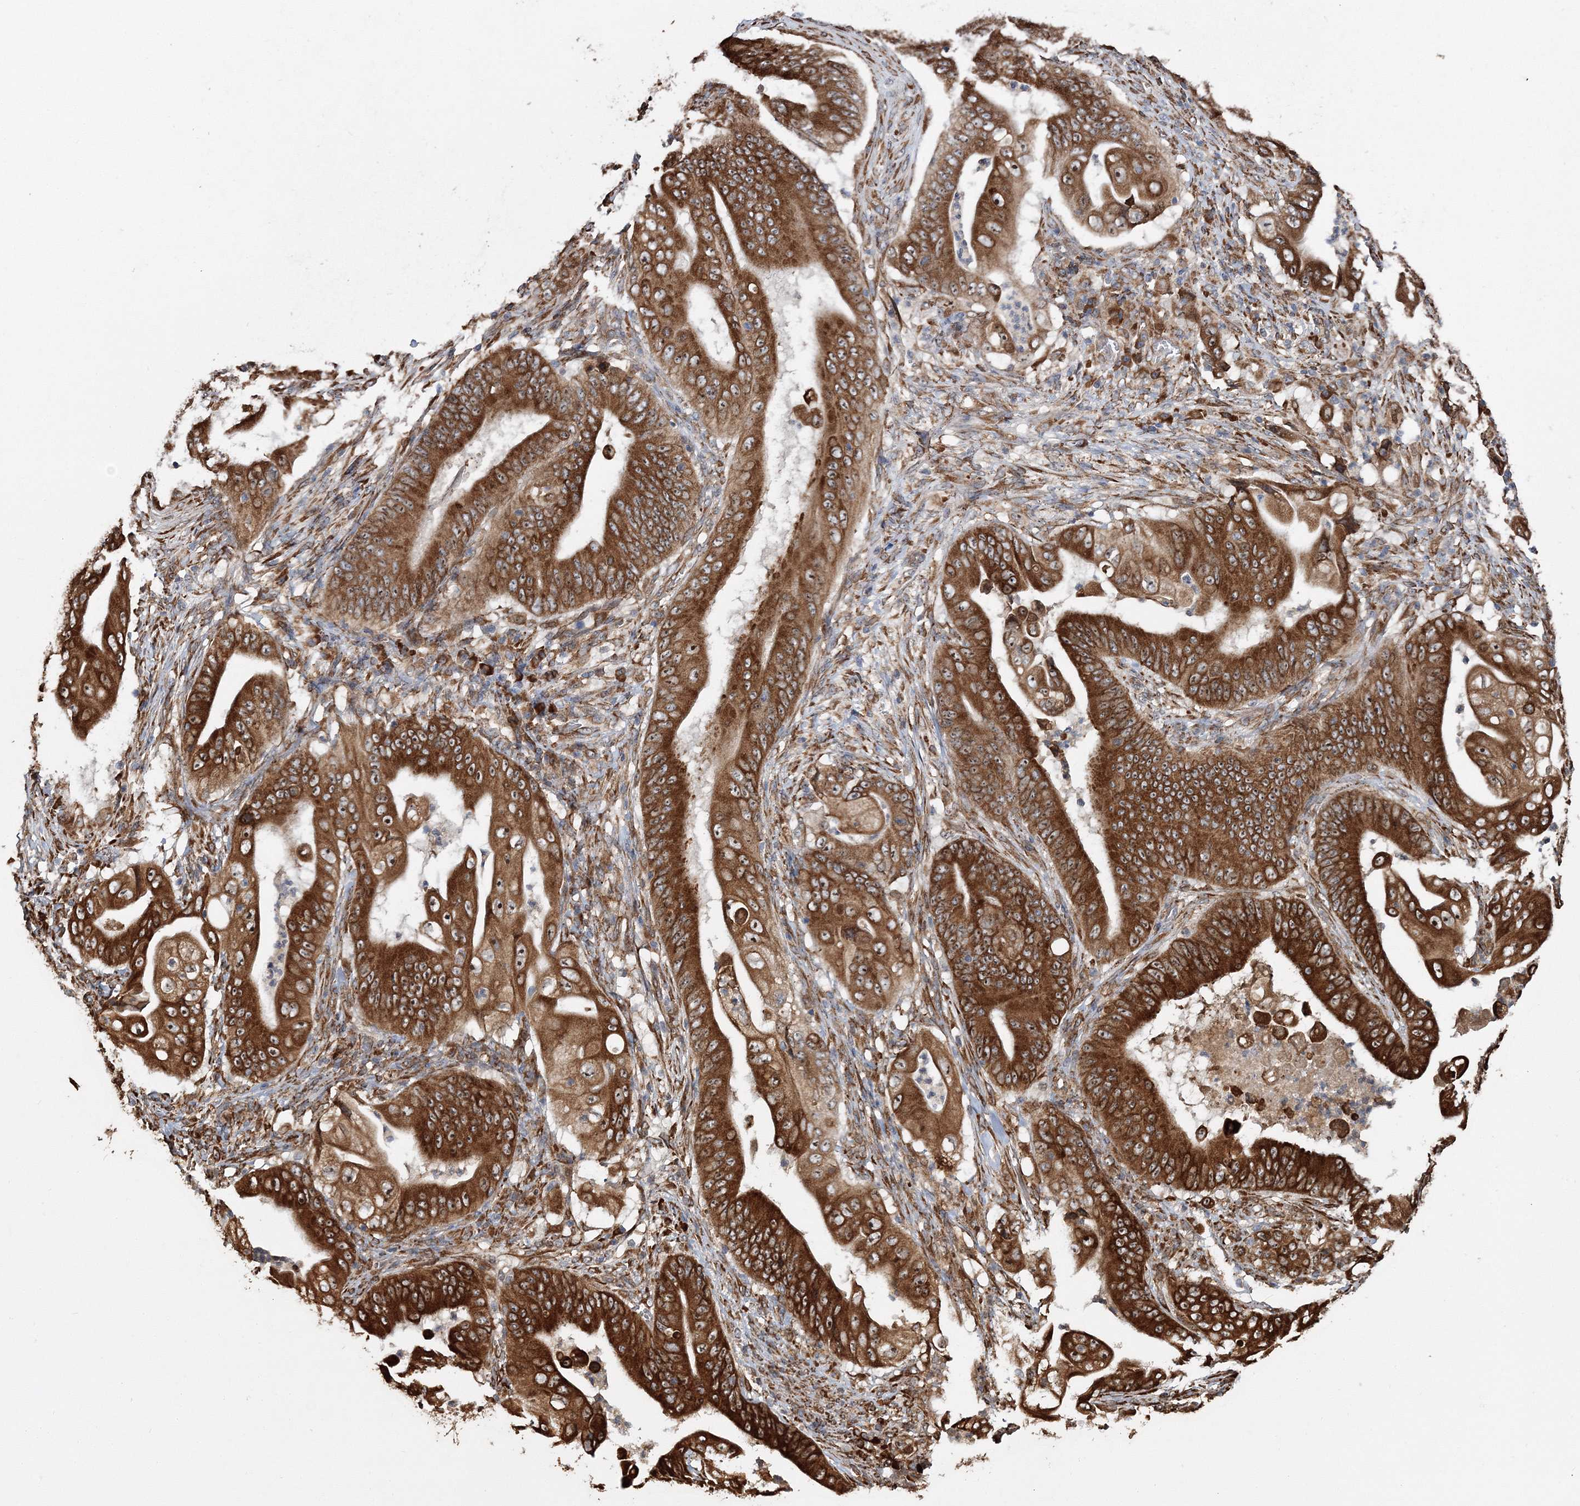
{"staining": {"intensity": "strong", "quantity": ">75%", "location": "cytoplasmic/membranous"}, "tissue": "stomach cancer", "cell_type": "Tumor cells", "image_type": "cancer", "snomed": [{"axis": "morphology", "description": "Adenocarcinoma, NOS"}, {"axis": "topography", "description": "Stomach"}], "caption": "The micrograph displays immunohistochemical staining of stomach cancer (adenocarcinoma). There is strong cytoplasmic/membranous staining is seen in about >75% of tumor cells.", "gene": "SCRN3", "patient": {"sex": "female", "age": 73}}